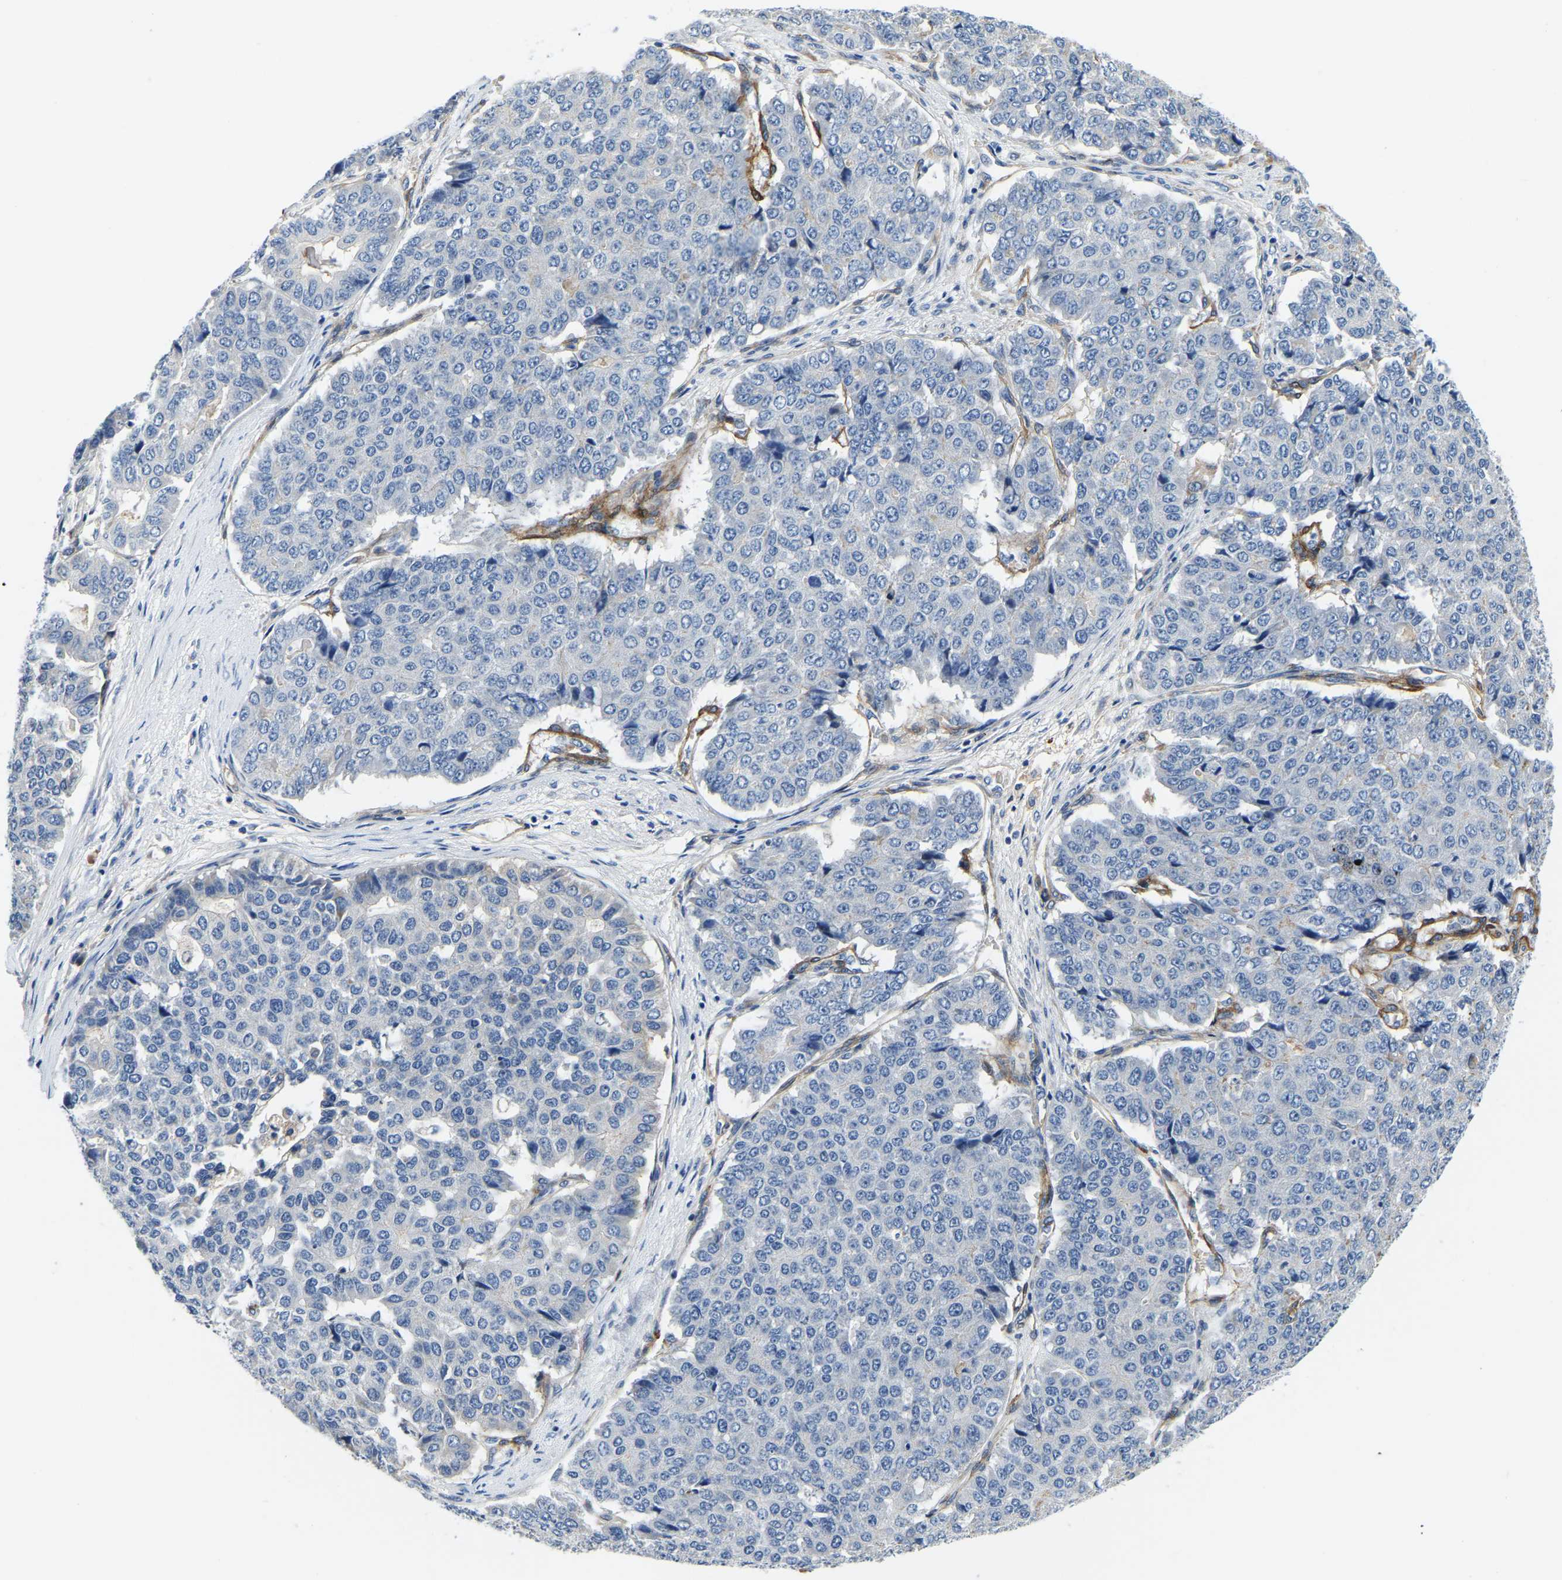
{"staining": {"intensity": "negative", "quantity": "none", "location": "none"}, "tissue": "pancreatic cancer", "cell_type": "Tumor cells", "image_type": "cancer", "snomed": [{"axis": "morphology", "description": "Adenocarcinoma, NOS"}, {"axis": "topography", "description": "Pancreas"}], "caption": "DAB (3,3'-diaminobenzidine) immunohistochemical staining of pancreatic cancer (adenocarcinoma) exhibits no significant expression in tumor cells.", "gene": "LIAS", "patient": {"sex": "male", "age": 50}}